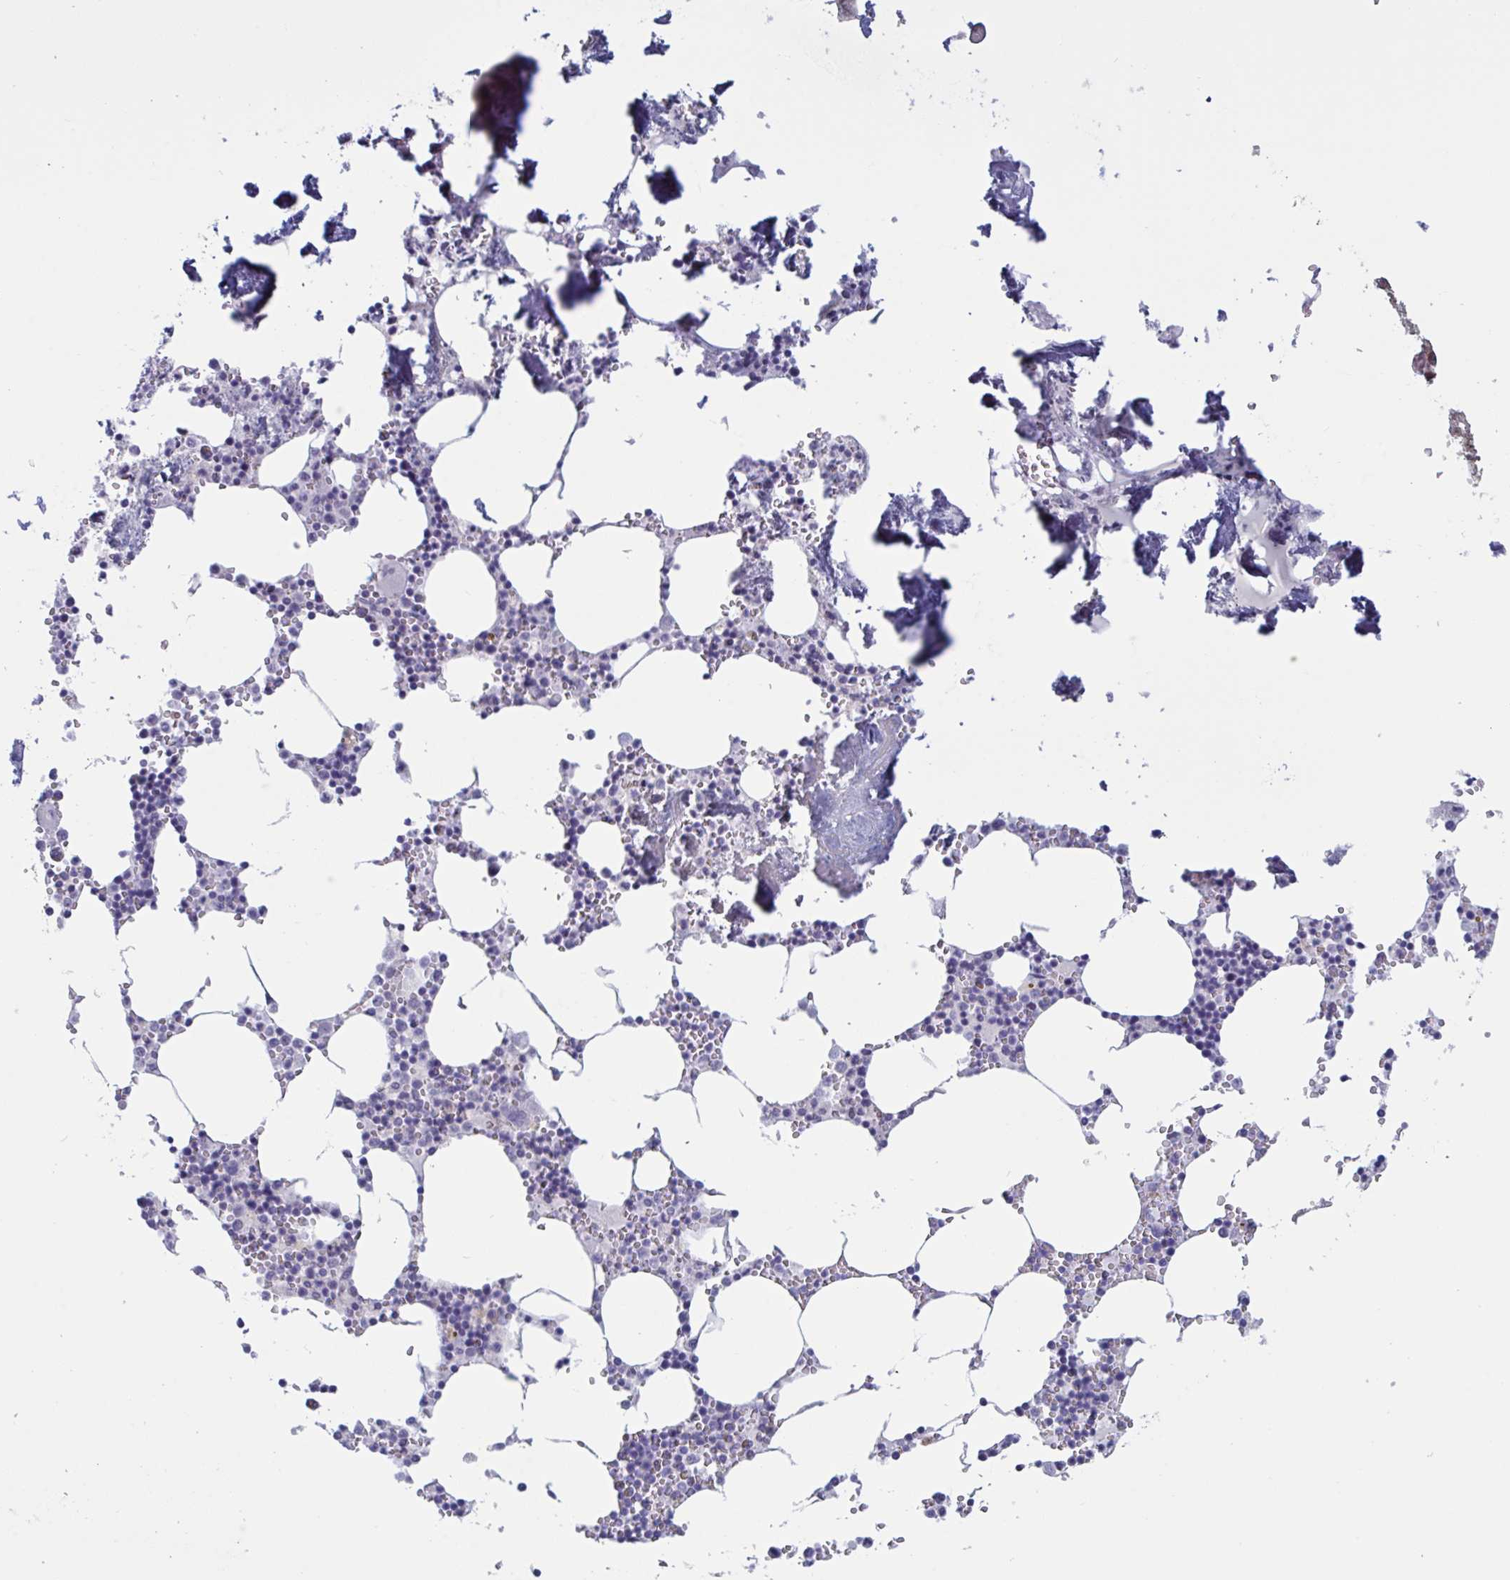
{"staining": {"intensity": "negative", "quantity": "none", "location": "none"}, "tissue": "bone marrow", "cell_type": "Hematopoietic cells", "image_type": "normal", "snomed": [{"axis": "morphology", "description": "Normal tissue, NOS"}, {"axis": "topography", "description": "Bone marrow"}], "caption": "Hematopoietic cells show no significant protein expression in unremarkable bone marrow. (DAB (3,3'-diaminobenzidine) IHC with hematoxylin counter stain).", "gene": "TCEAL8", "patient": {"sex": "male", "age": 54}}